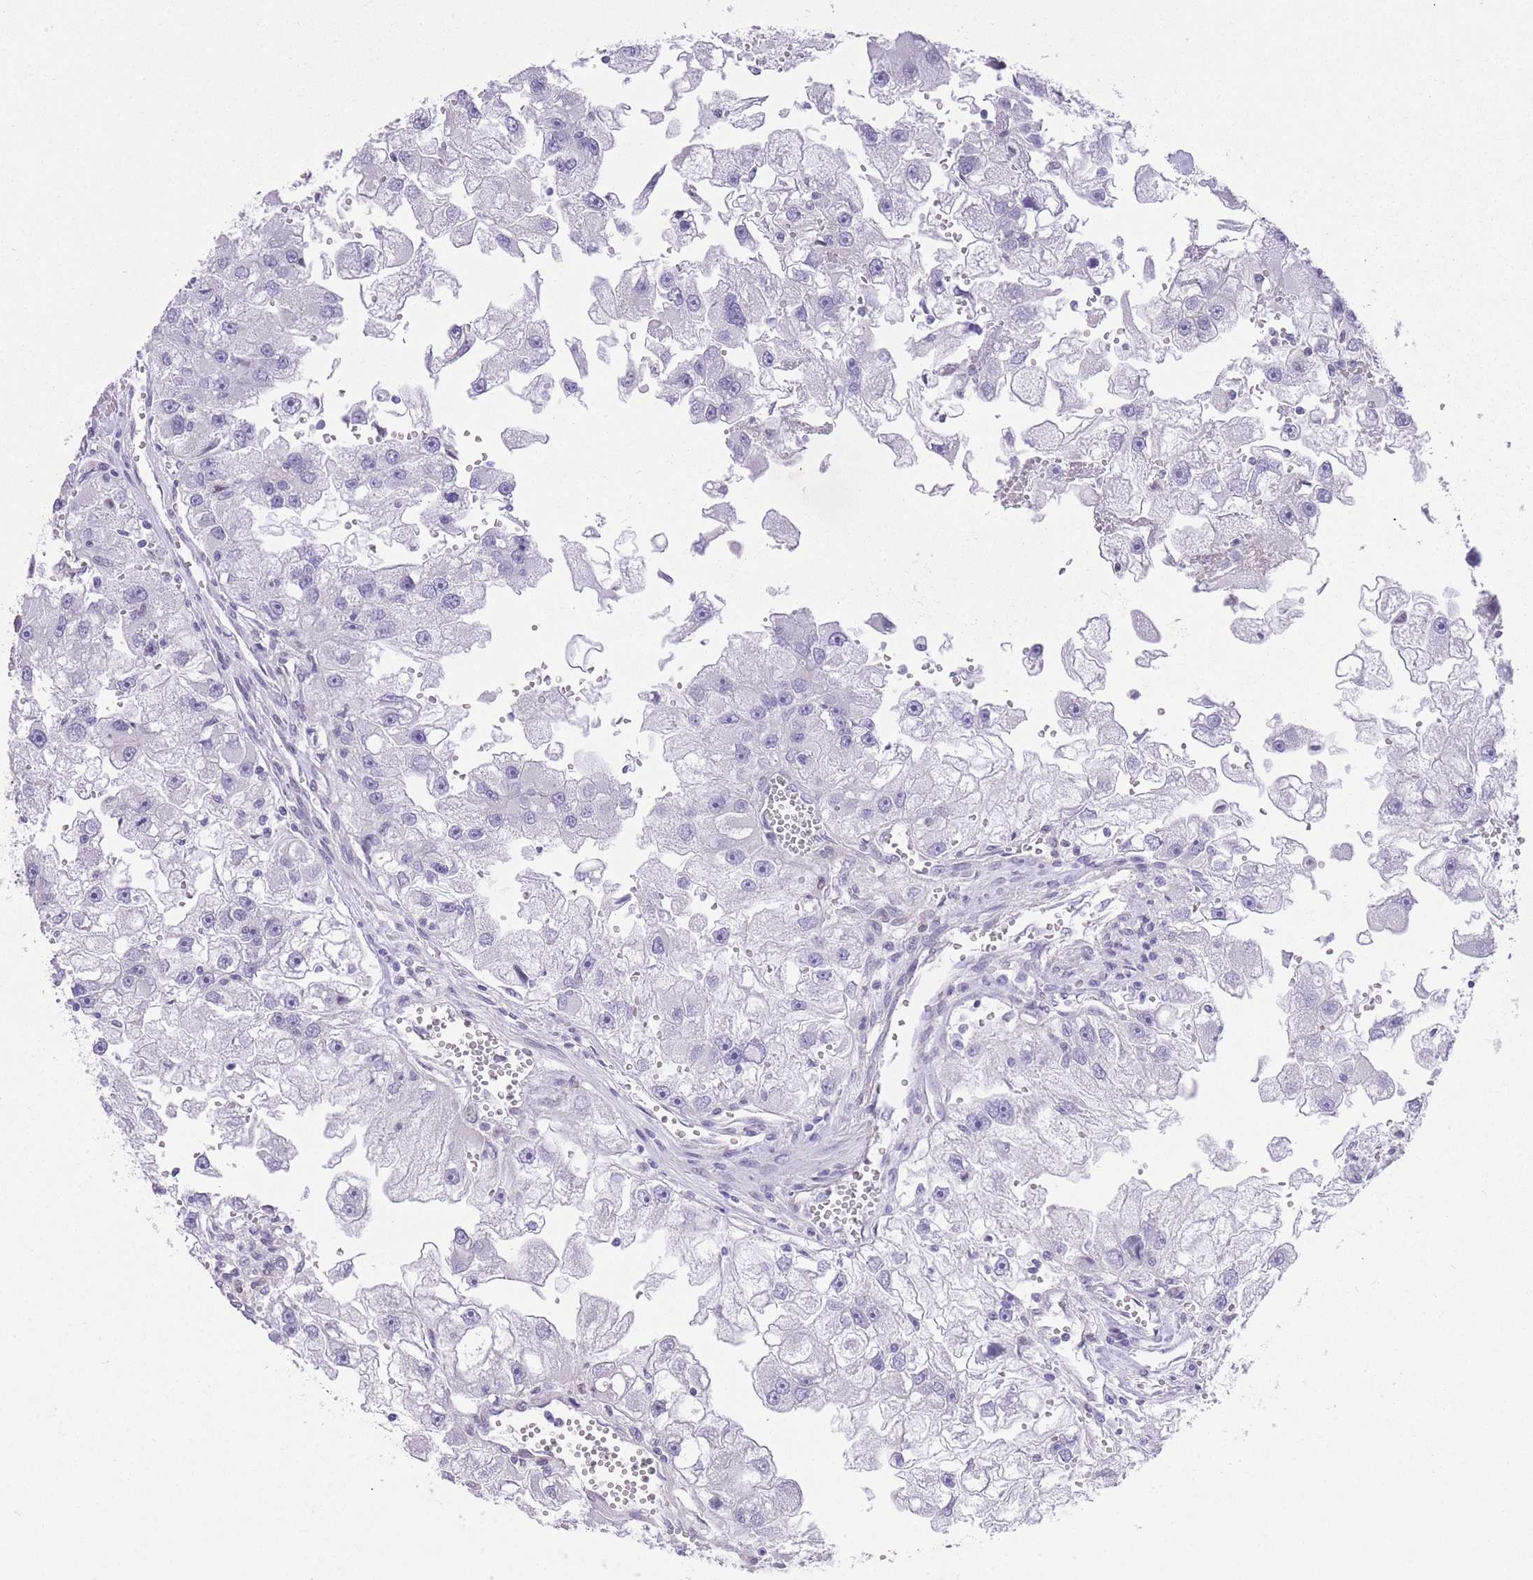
{"staining": {"intensity": "negative", "quantity": "none", "location": "none"}, "tissue": "renal cancer", "cell_type": "Tumor cells", "image_type": "cancer", "snomed": [{"axis": "morphology", "description": "Adenocarcinoma, NOS"}, {"axis": "topography", "description": "Kidney"}], "caption": "A photomicrograph of adenocarcinoma (renal) stained for a protein displays no brown staining in tumor cells.", "gene": "OR11H12", "patient": {"sex": "male", "age": 63}}